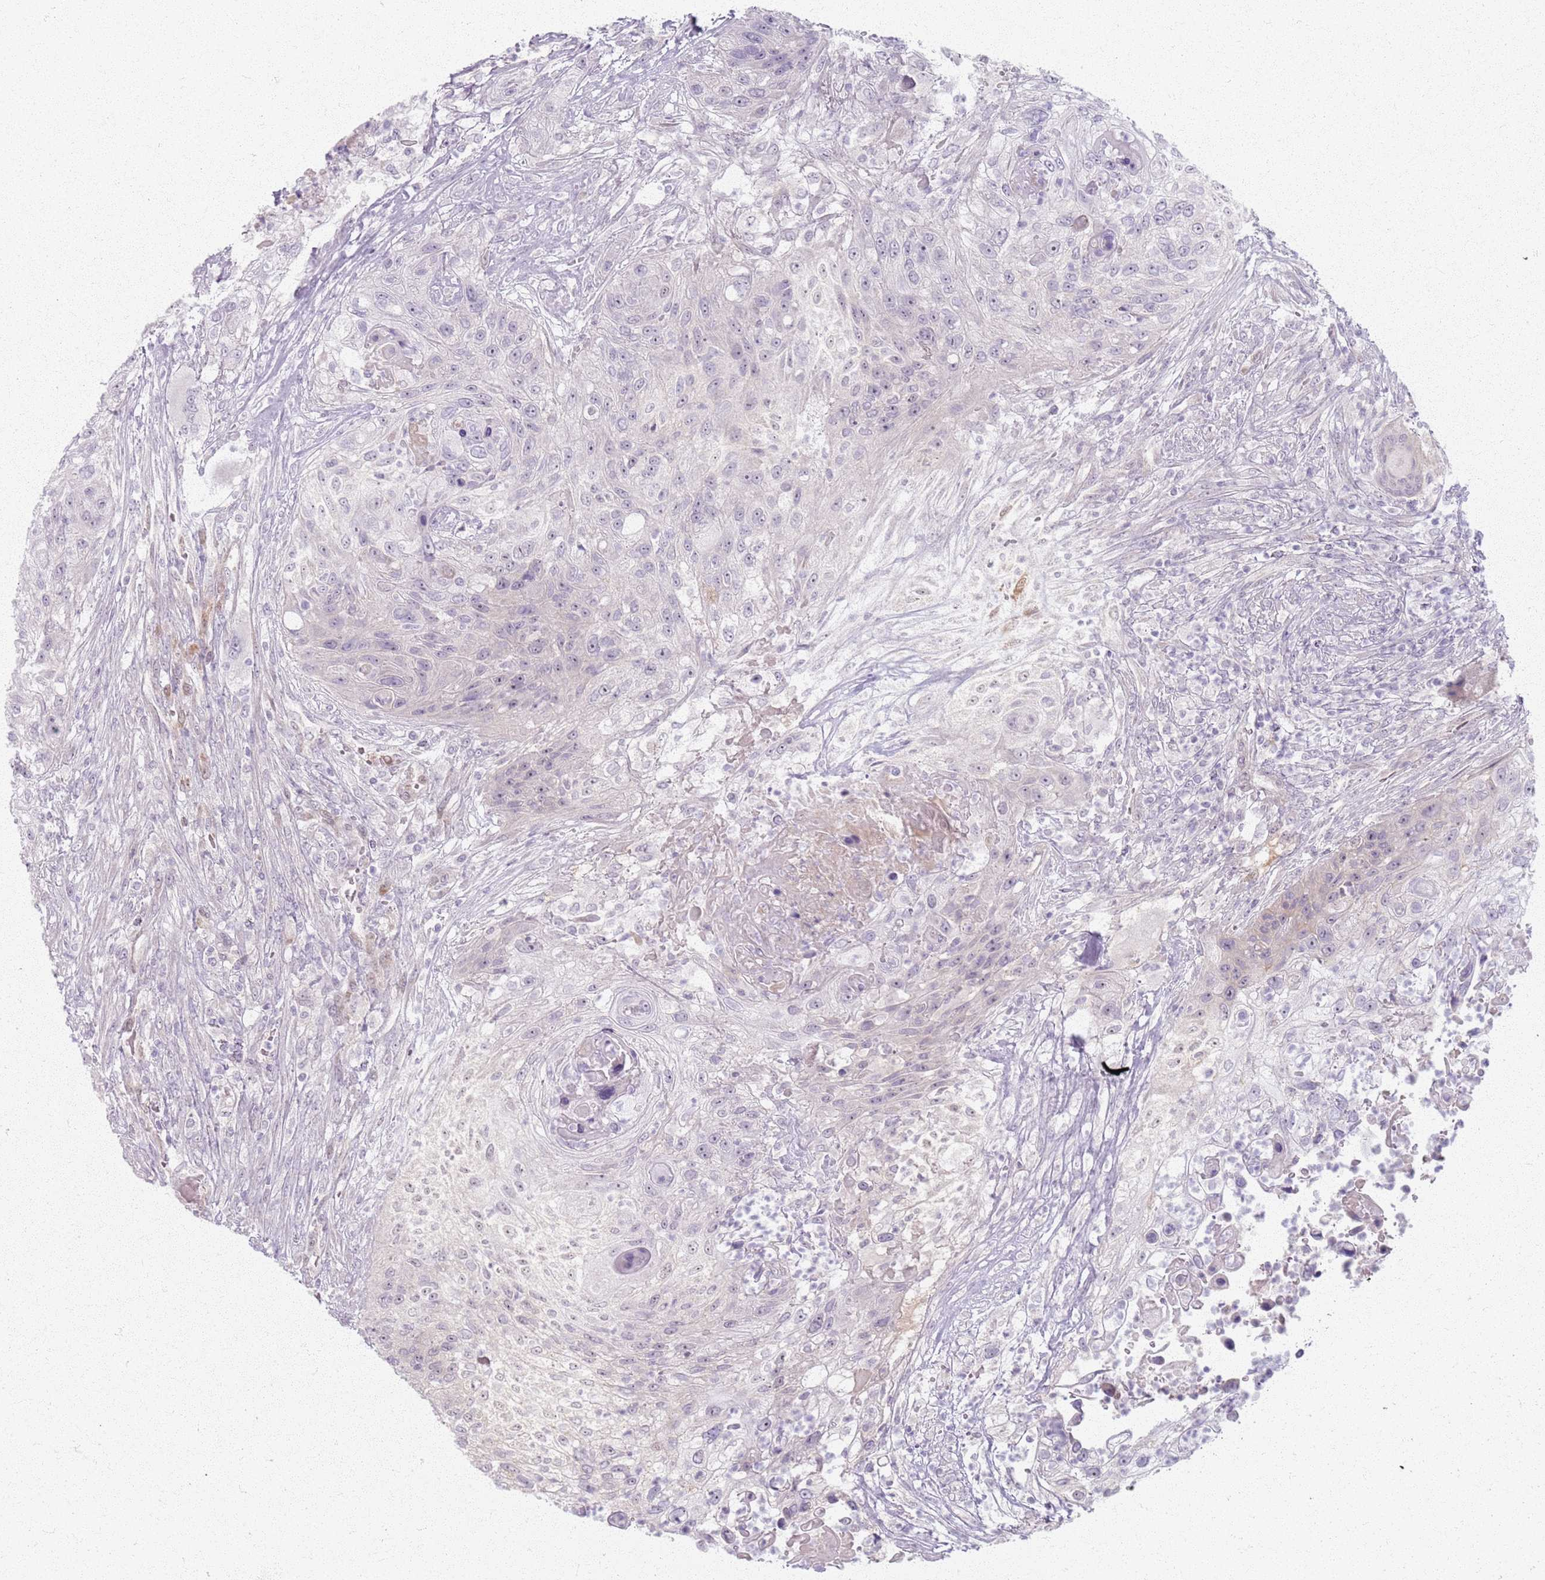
{"staining": {"intensity": "negative", "quantity": "none", "location": "none"}, "tissue": "urothelial cancer", "cell_type": "Tumor cells", "image_type": "cancer", "snomed": [{"axis": "morphology", "description": "Urothelial carcinoma, High grade"}, {"axis": "topography", "description": "Urinary bladder"}], "caption": "Immunohistochemistry photomicrograph of neoplastic tissue: urothelial cancer stained with DAB (3,3'-diaminobenzidine) displays no significant protein staining in tumor cells.", "gene": "CRIPT", "patient": {"sex": "female", "age": 60}}